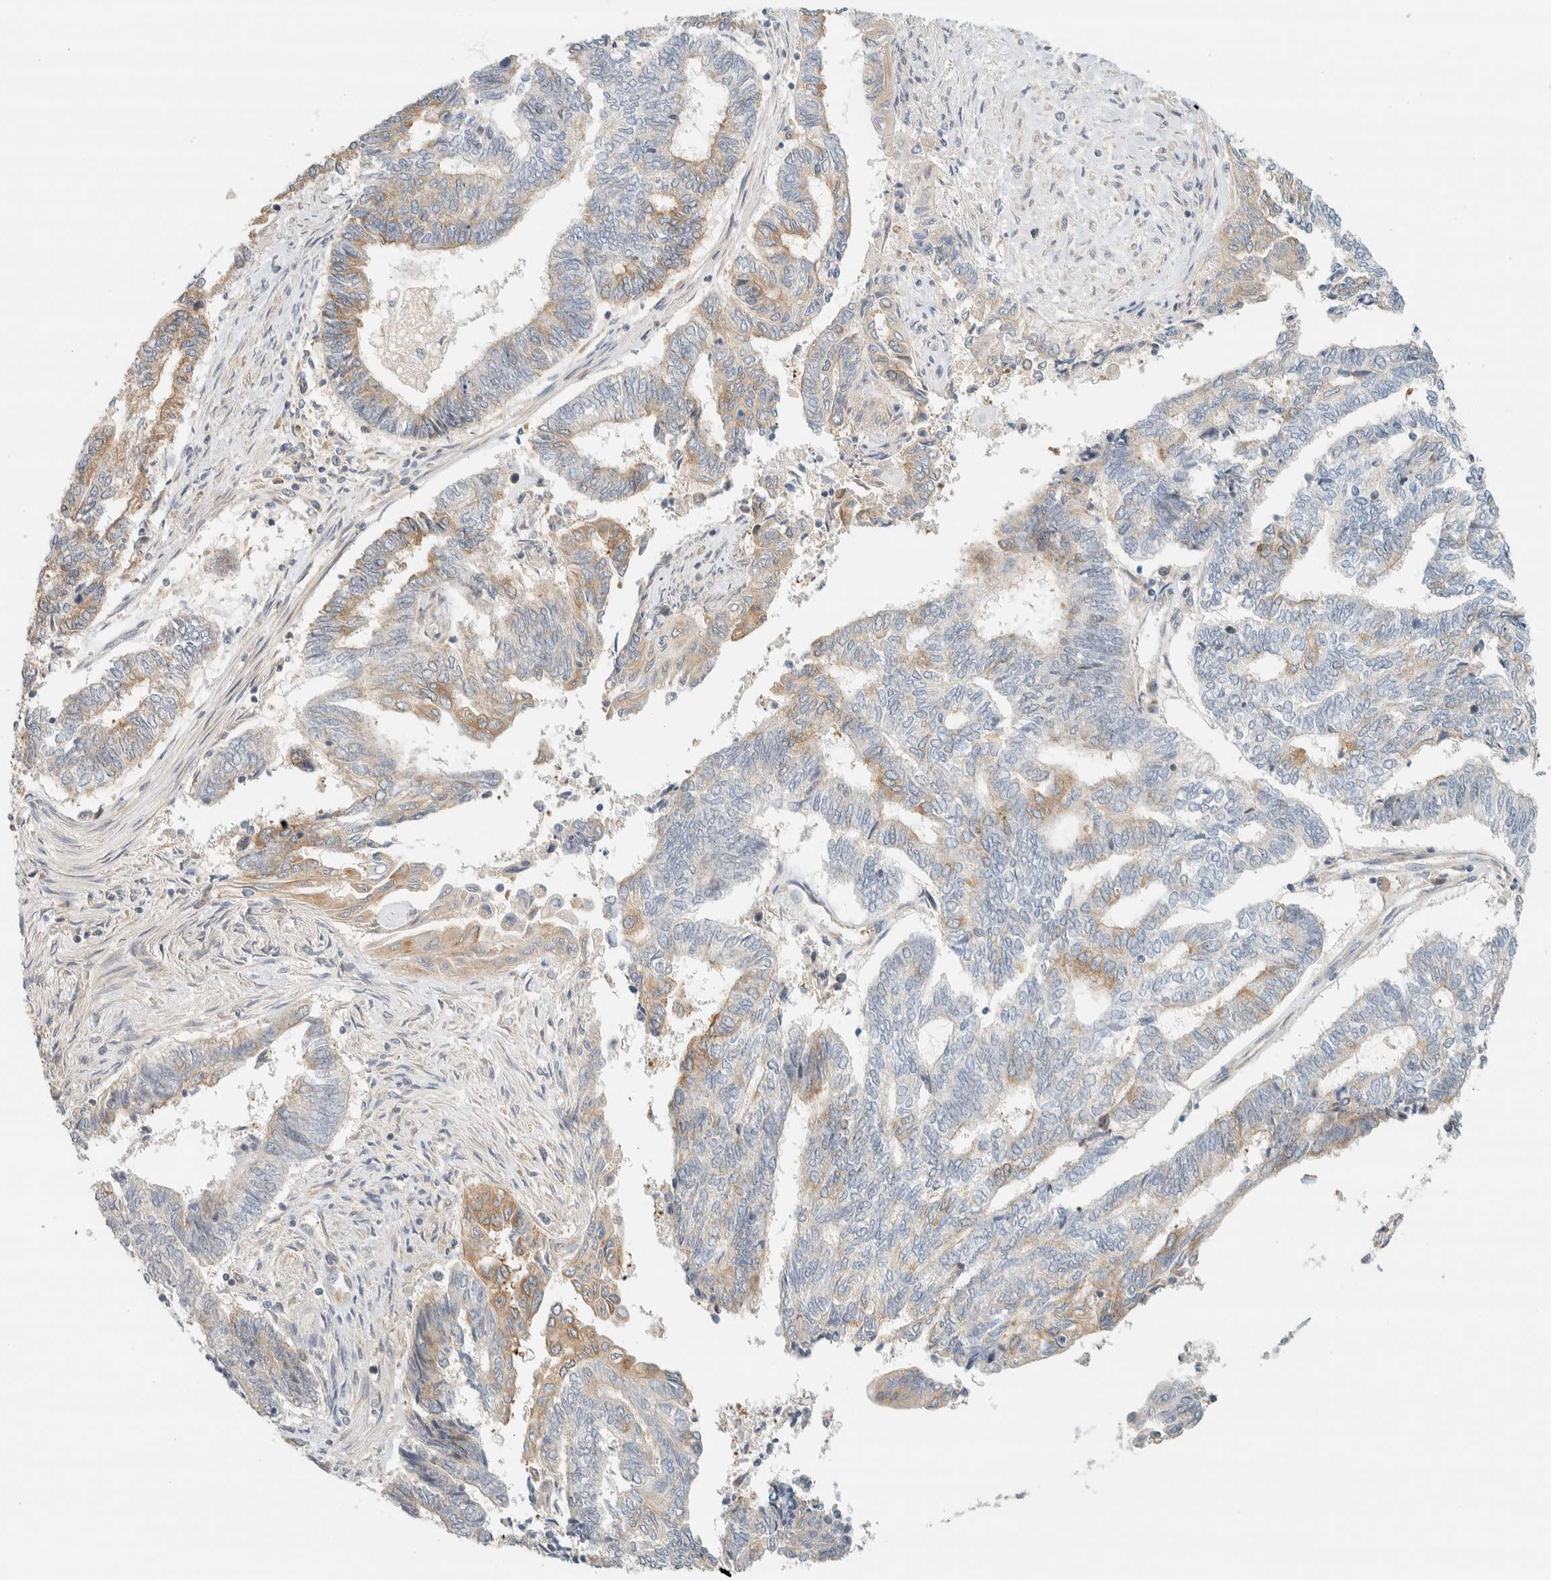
{"staining": {"intensity": "weak", "quantity": "<25%", "location": "cytoplasmic/membranous"}, "tissue": "endometrial cancer", "cell_type": "Tumor cells", "image_type": "cancer", "snomed": [{"axis": "morphology", "description": "Adenocarcinoma, NOS"}, {"axis": "topography", "description": "Uterus"}, {"axis": "topography", "description": "Endometrium"}], "caption": "Tumor cells are negative for brown protein staining in endometrial cancer (adenocarcinoma).", "gene": "ARFGEF1", "patient": {"sex": "female", "age": 70}}